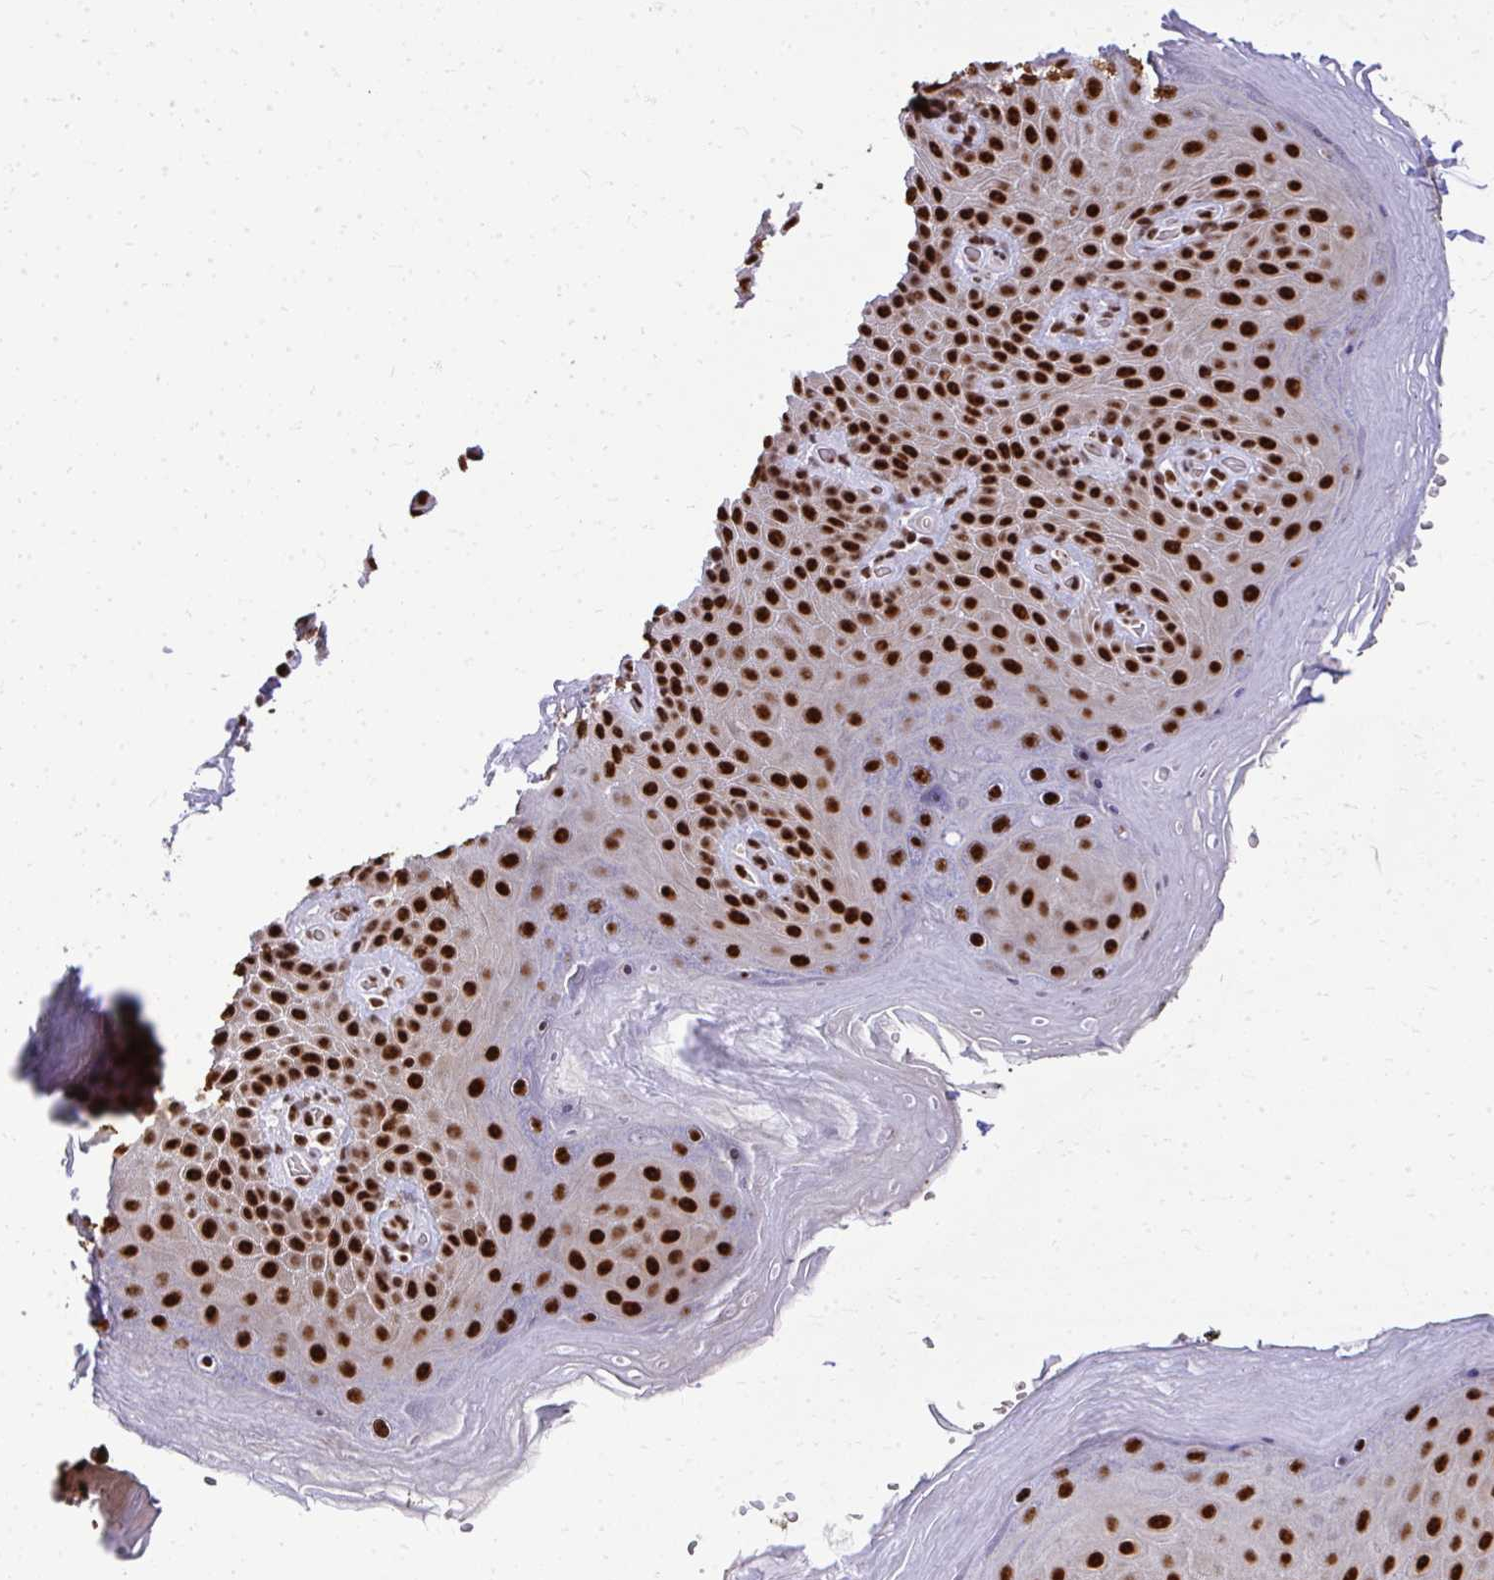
{"staining": {"intensity": "strong", "quantity": ">75%", "location": "nuclear"}, "tissue": "skin", "cell_type": "Epidermal cells", "image_type": "normal", "snomed": [{"axis": "morphology", "description": "Normal tissue, NOS"}, {"axis": "topography", "description": "Anal"}, {"axis": "topography", "description": "Peripheral nerve tissue"}], "caption": "This photomicrograph displays immunohistochemistry staining of normal human skin, with high strong nuclear expression in about >75% of epidermal cells.", "gene": "PRPF19", "patient": {"sex": "male", "age": 53}}